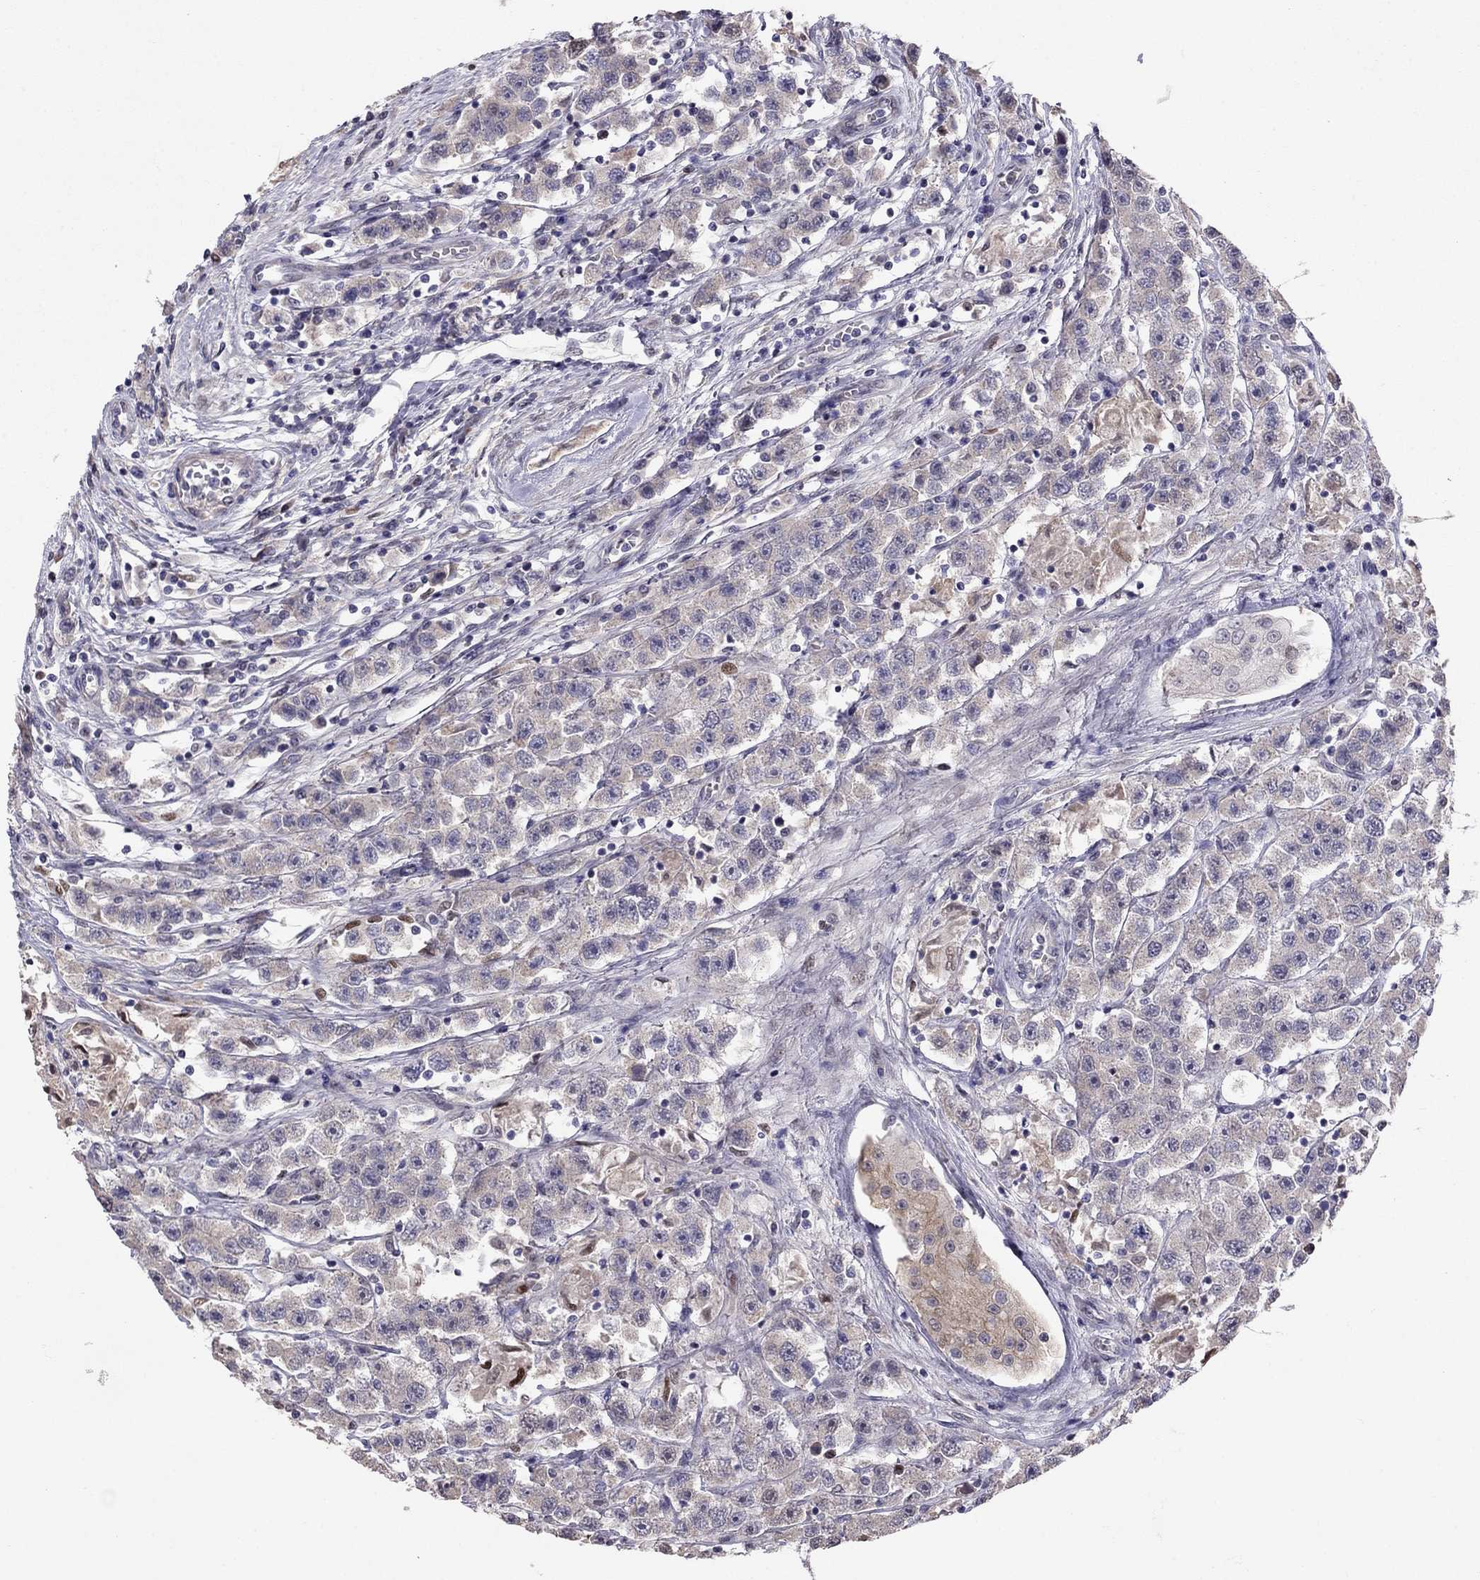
{"staining": {"intensity": "negative", "quantity": "none", "location": "none"}, "tissue": "testis cancer", "cell_type": "Tumor cells", "image_type": "cancer", "snomed": [{"axis": "morphology", "description": "Seminoma, NOS"}, {"axis": "topography", "description": "Testis"}], "caption": "Immunohistochemical staining of human testis cancer (seminoma) shows no significant staining in tumor cells.", "gene": "LRRC39", "patient": {"sex": "male", "age": 45}}